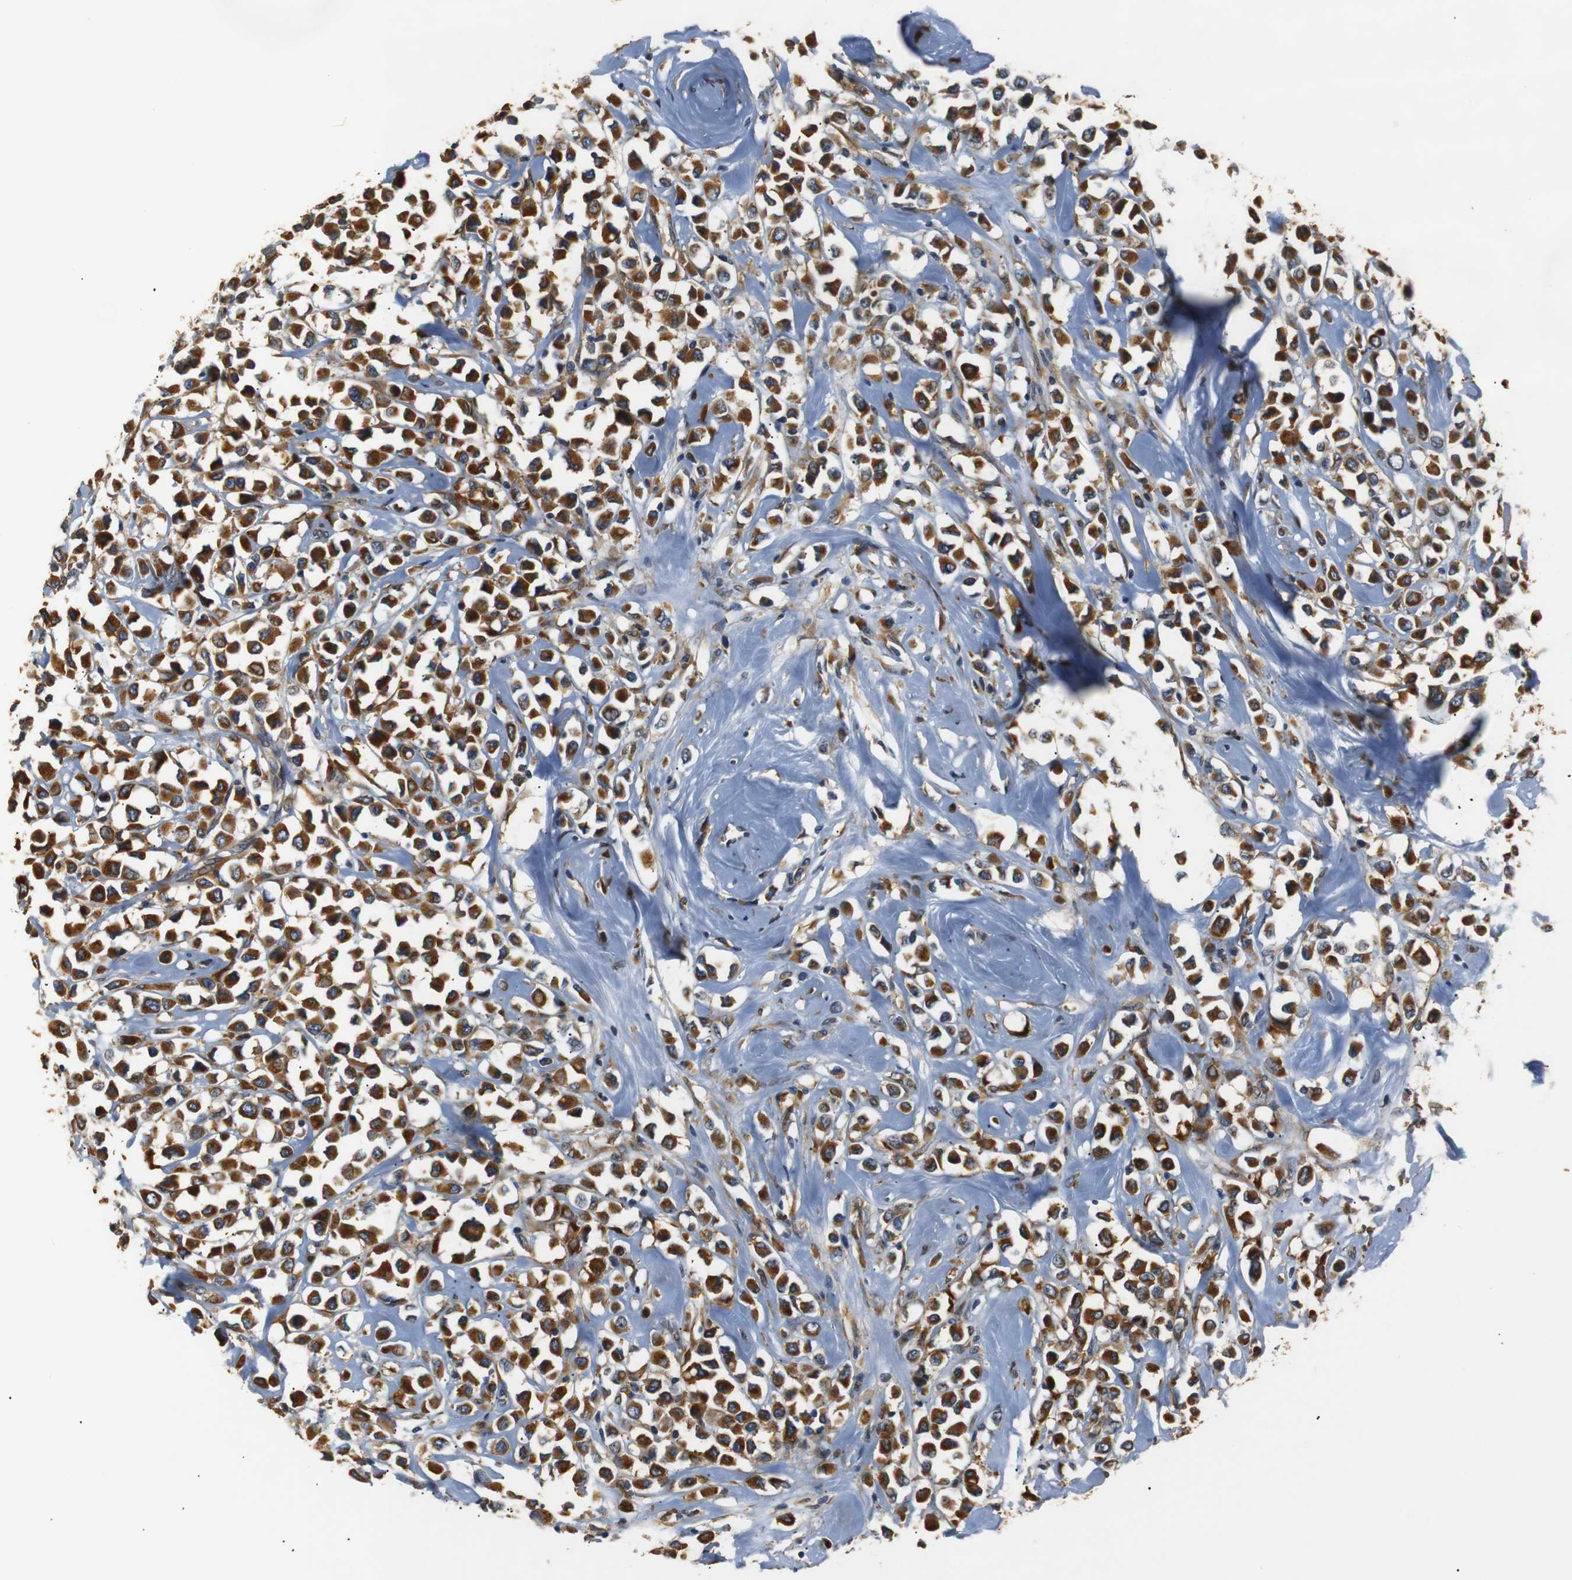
{"staining": {"intensity": "strong", "quantity": ">75%", "location": "cytoplasmic/membranous"}, "tissue": "breast cancer", "cell_type": "Tumor cells", "image_type": "cancer", "snomed": [{"axis": "morphology", "description": "Duct carcinoma"}, {"axis": "topography", "description": "Breast"}], "caption": "Tumor cells show high levels of strong cytoplasmic/membranous expression in approximately >75% of cells in breast cancer (infiltrating ductal carcinoma).", "gene": "TMED2", "patient": {"sex": "female", "age": 61}}